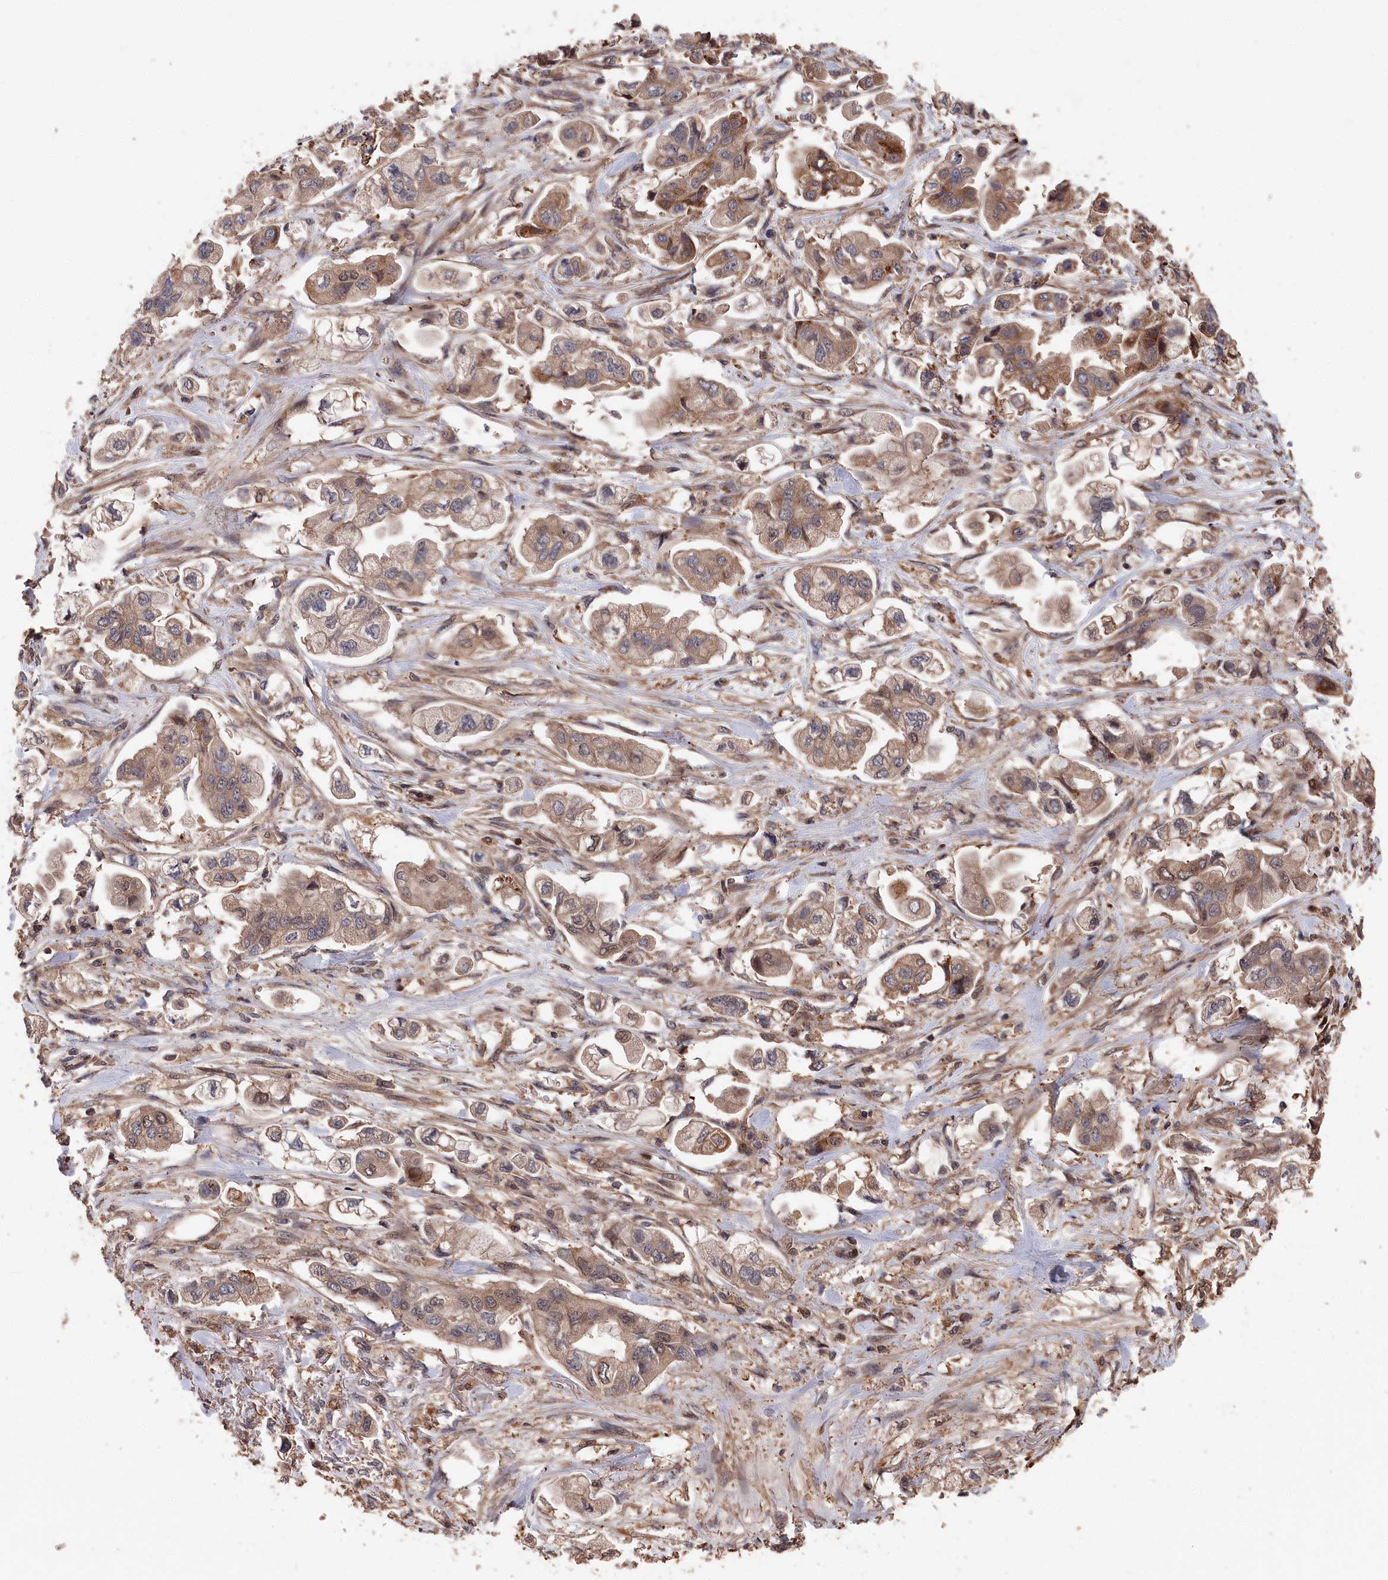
{"staining": {"intensity": "weak", "quantity": ">75%", "location": "cytoplasmic/membranous"}, "tissue": "stomach cancer", "cell_type": "Tumor cells", "image_type": "cancer", "snomed": [{"axis": "morphology", "description": "Adenocarcinoma, NOS"}, {"axis": "topography", "description": "Stomach"}], "caption": "Protein staining reveals weak cytoplasmic/membranous expression in approximately >75% of tumor cells in adenocarcinoma (stomach). (IHC, brightfield microscopy, high magnification).", "gene": "RMI2", "patient": {"sex": "male", "age": 62}}